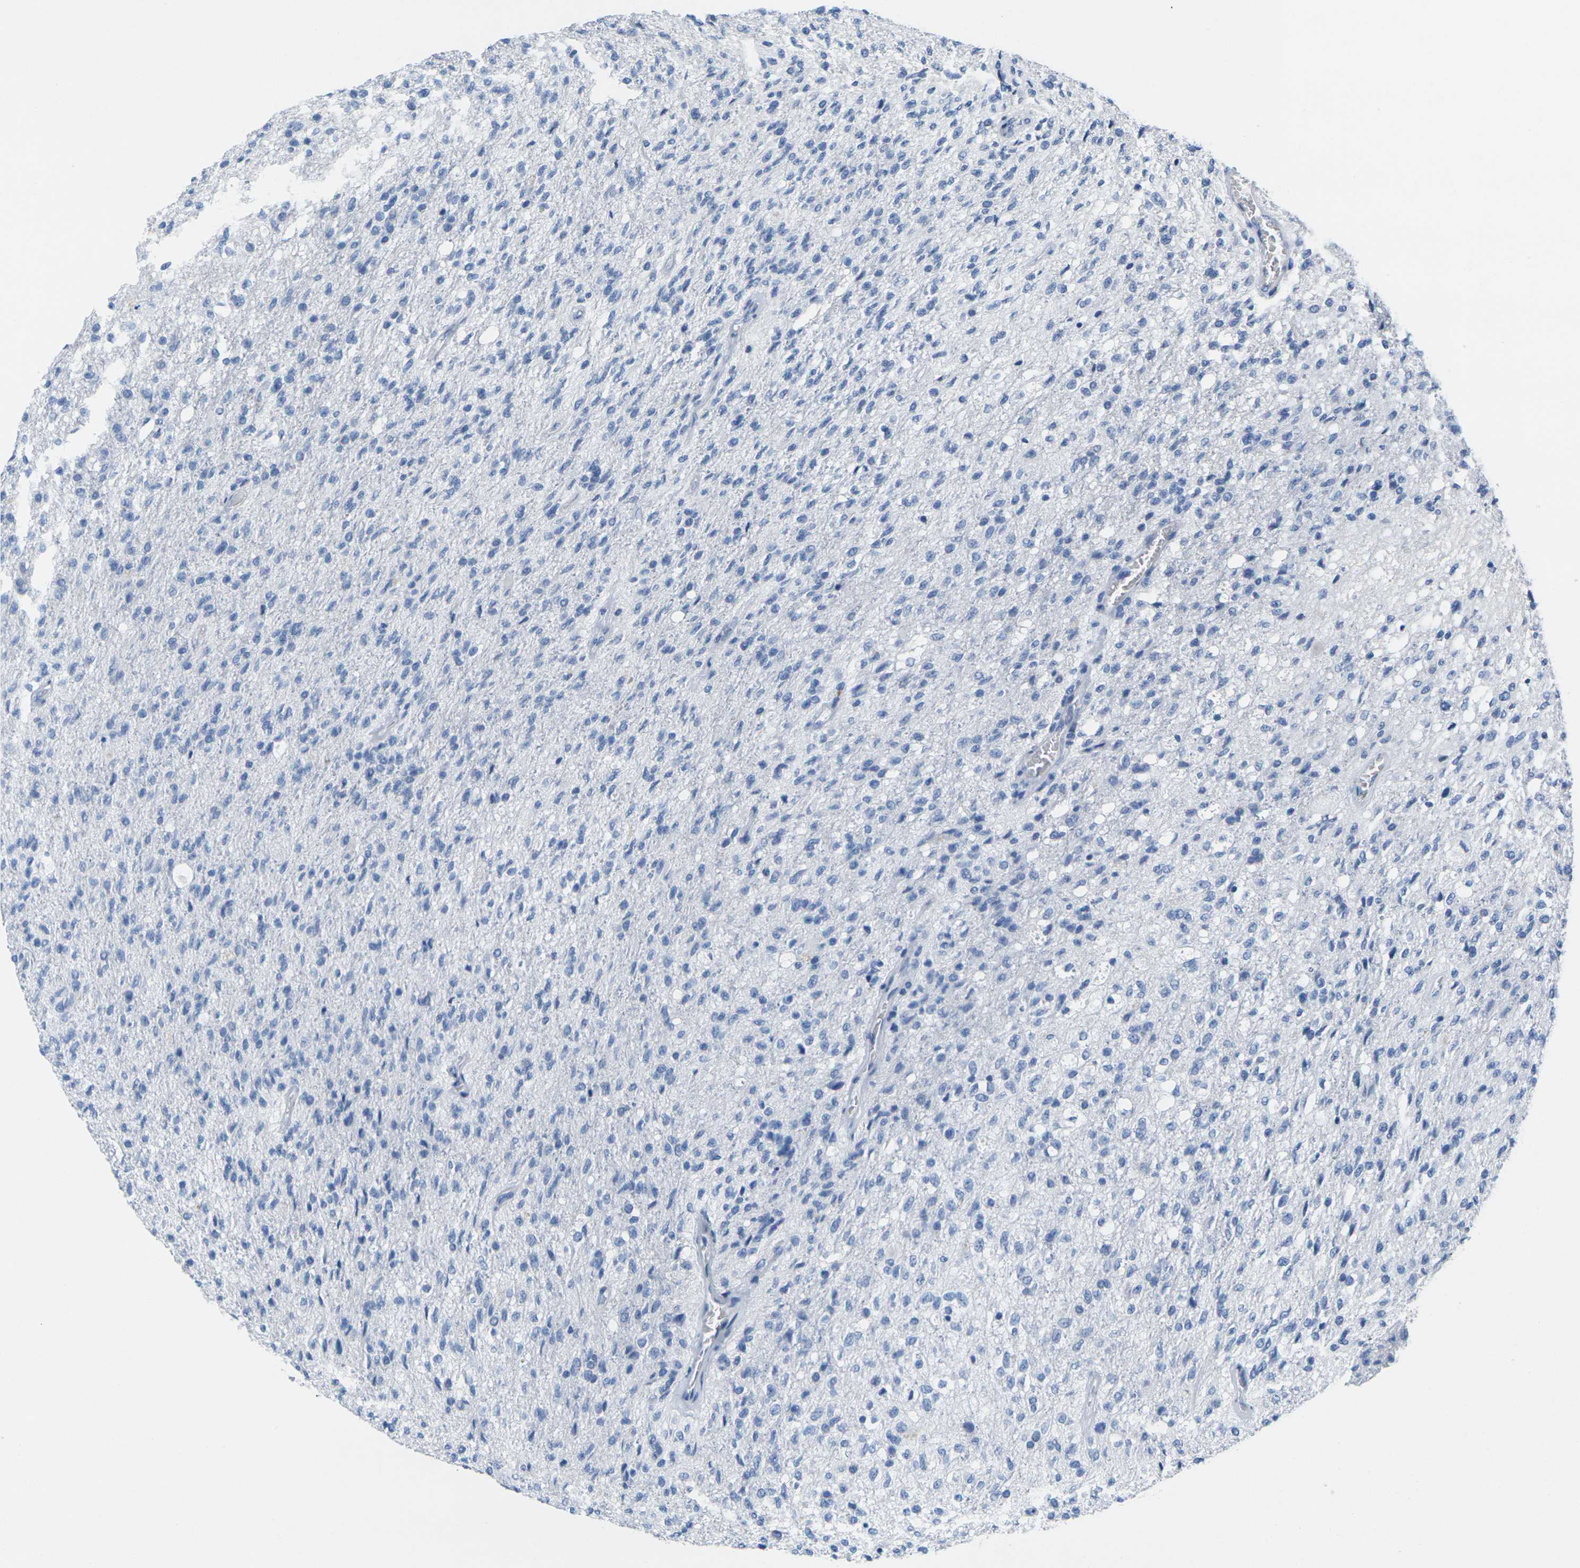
{"staining": {"intensity": "negative", "quantity": "none", "location": "none"}, "tissue": "glioma", "cell_type": "Tumor cells", "image_type": "cancer", "snomed": [{"axis": "morphology", "description": "Normal tissue, NOS"}, {"axis": "morphology", "description": "Glioma, malignant, High grade"}, {"axis": "topography", "description": "Cerebral cortex"}], "caption": "This micrograph is of high-grade glioma (malignant) stained with IHC to label a protein in brown with the nuclei are counter-stained blue. There is no positivity in tumor cells.", "gene": "CNN1", "patient": {"sex": "male", "age": 77}}